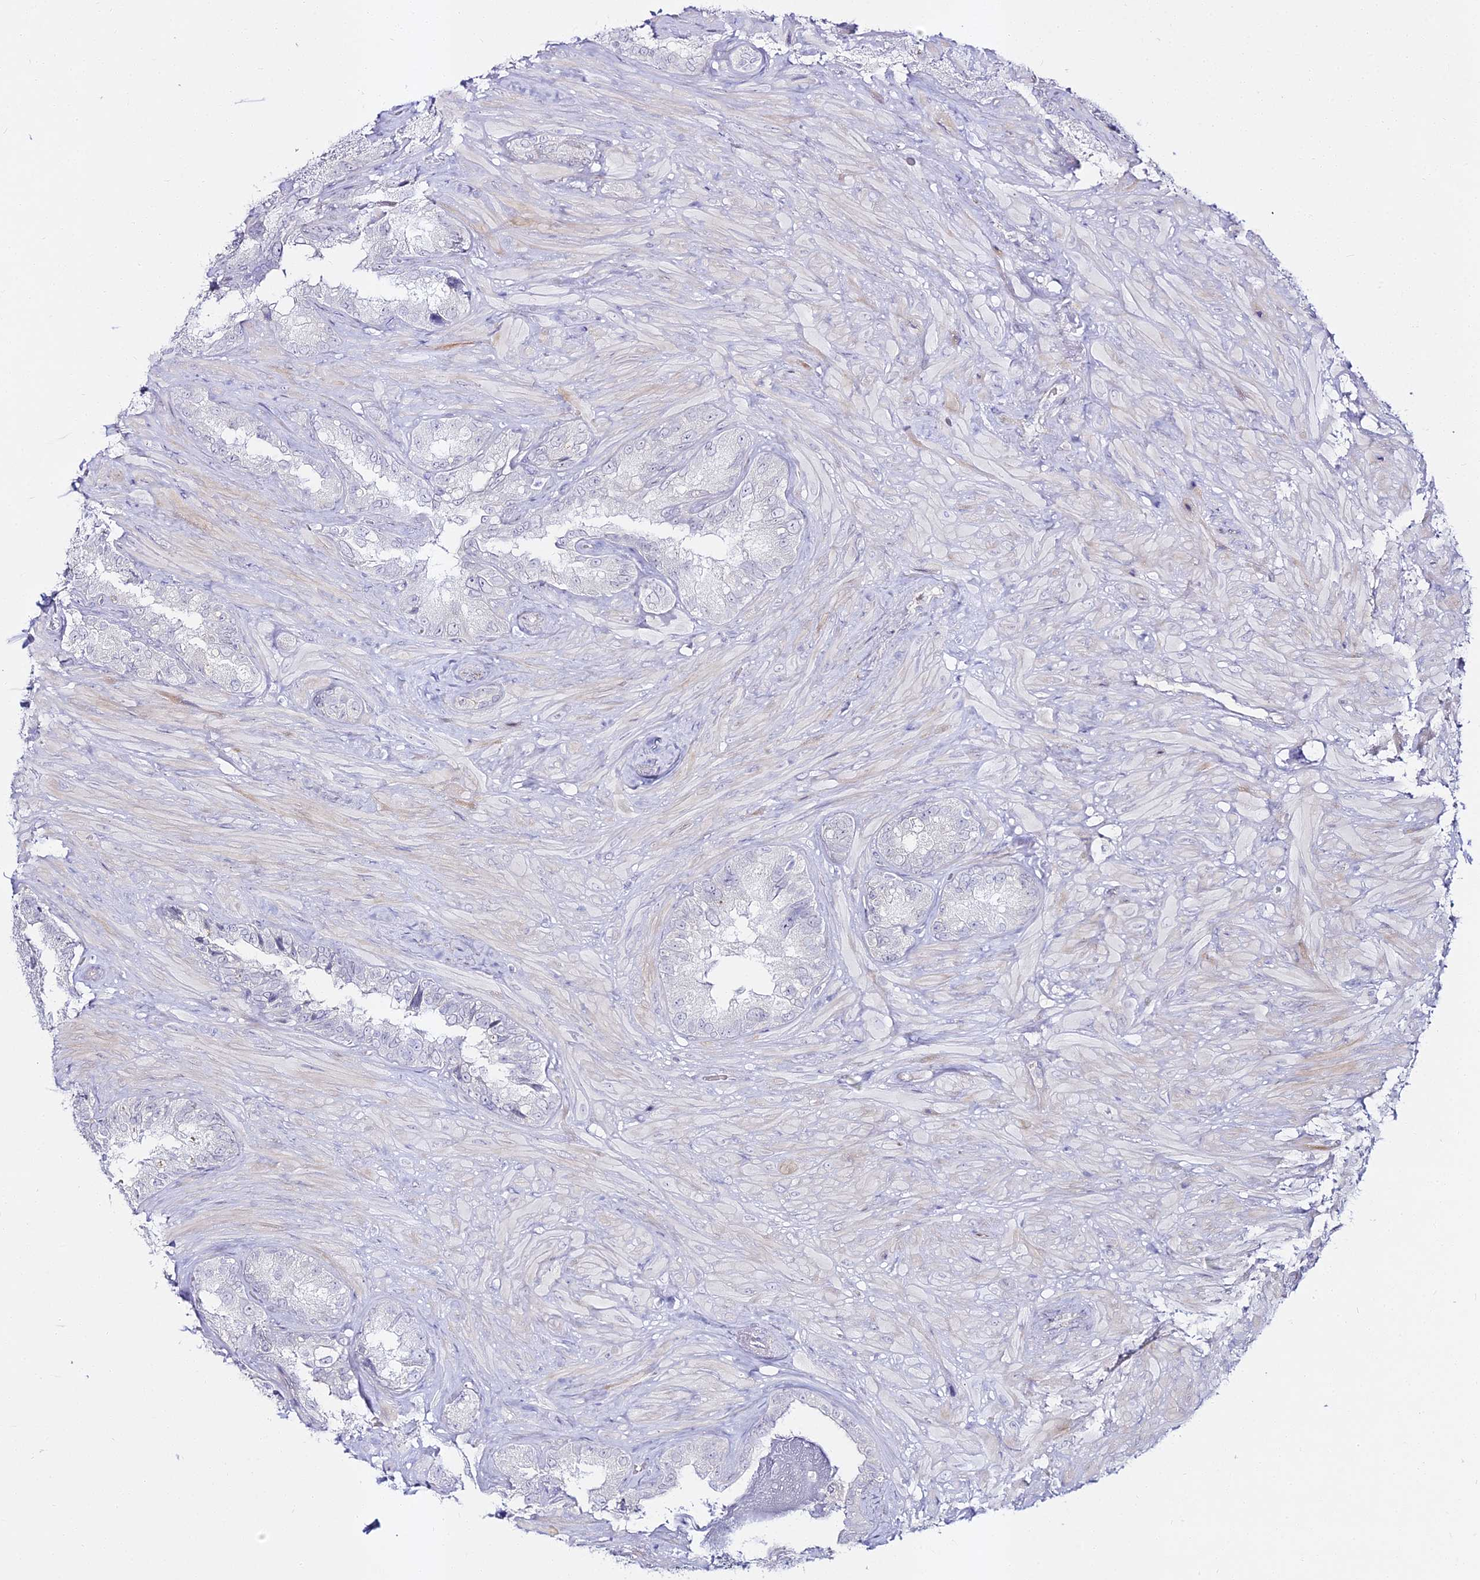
{"staining": {"intensity": "negative", "quantity": "none", "location": "none"}, "tissue": "seminal vesicle", "cell_type": "Glandular cells", "image_type": "normal", "snomed": [{"axis": "morphology", "description": "Normal tissue, NOS"}, {"axis": "topography", "description": "Seminal veicle"}, {"axis": "topography", "description": "Peripheral nerve tissue"}], "caption": "DAB (3,3'-diaminobenzidine) immunohistochemical staining of benign seminal vesicle exhibits no significant staining in glandular cells.", "gene": "ALPG", "patient": {"sex": "male", "age": 67}}